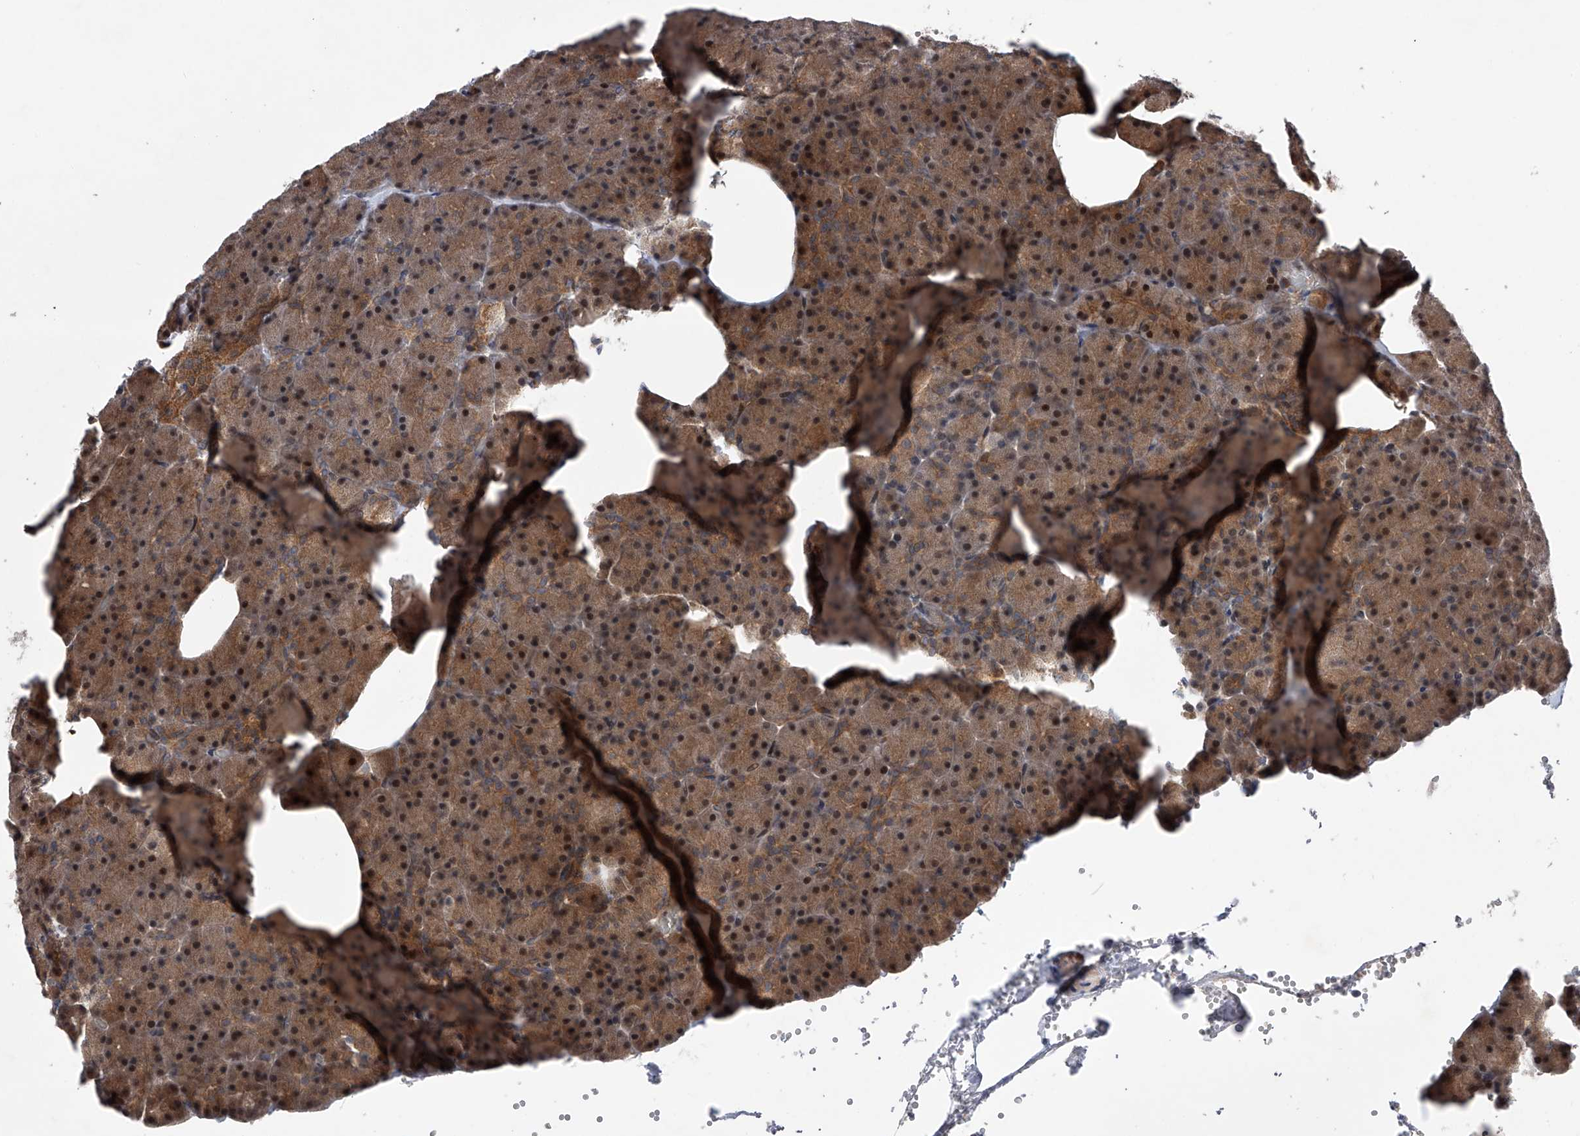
{"staining": {"intensity": "moderate", "quantity": ">75%", "location": "cytoplasmic/membranous,nuclear"}, "tissue": "pancreas", "cell_type": "Exocrine glandular cells", "image_type": "normal", "snomed": [{"axis": "morphology", "description": "Normal tissue, NOS"}, {"axis": "morphology", "description": "Carcinoid, malignant, NOS"}, {"axis": "topography", "description": "Pancreas"}], "caption": "The immunohistochemical stain highlights moderate cytoplasmic/membranous,nuclear expression in exocrine glandular cells of unremarkable pancreas. The staining was performed using DAB, with brown indicating positive protein expression. Nuclei are stained blue with hematoxylin.", "gene": "RWDD2A", "patient": {"sex": "female", "age": 35}}